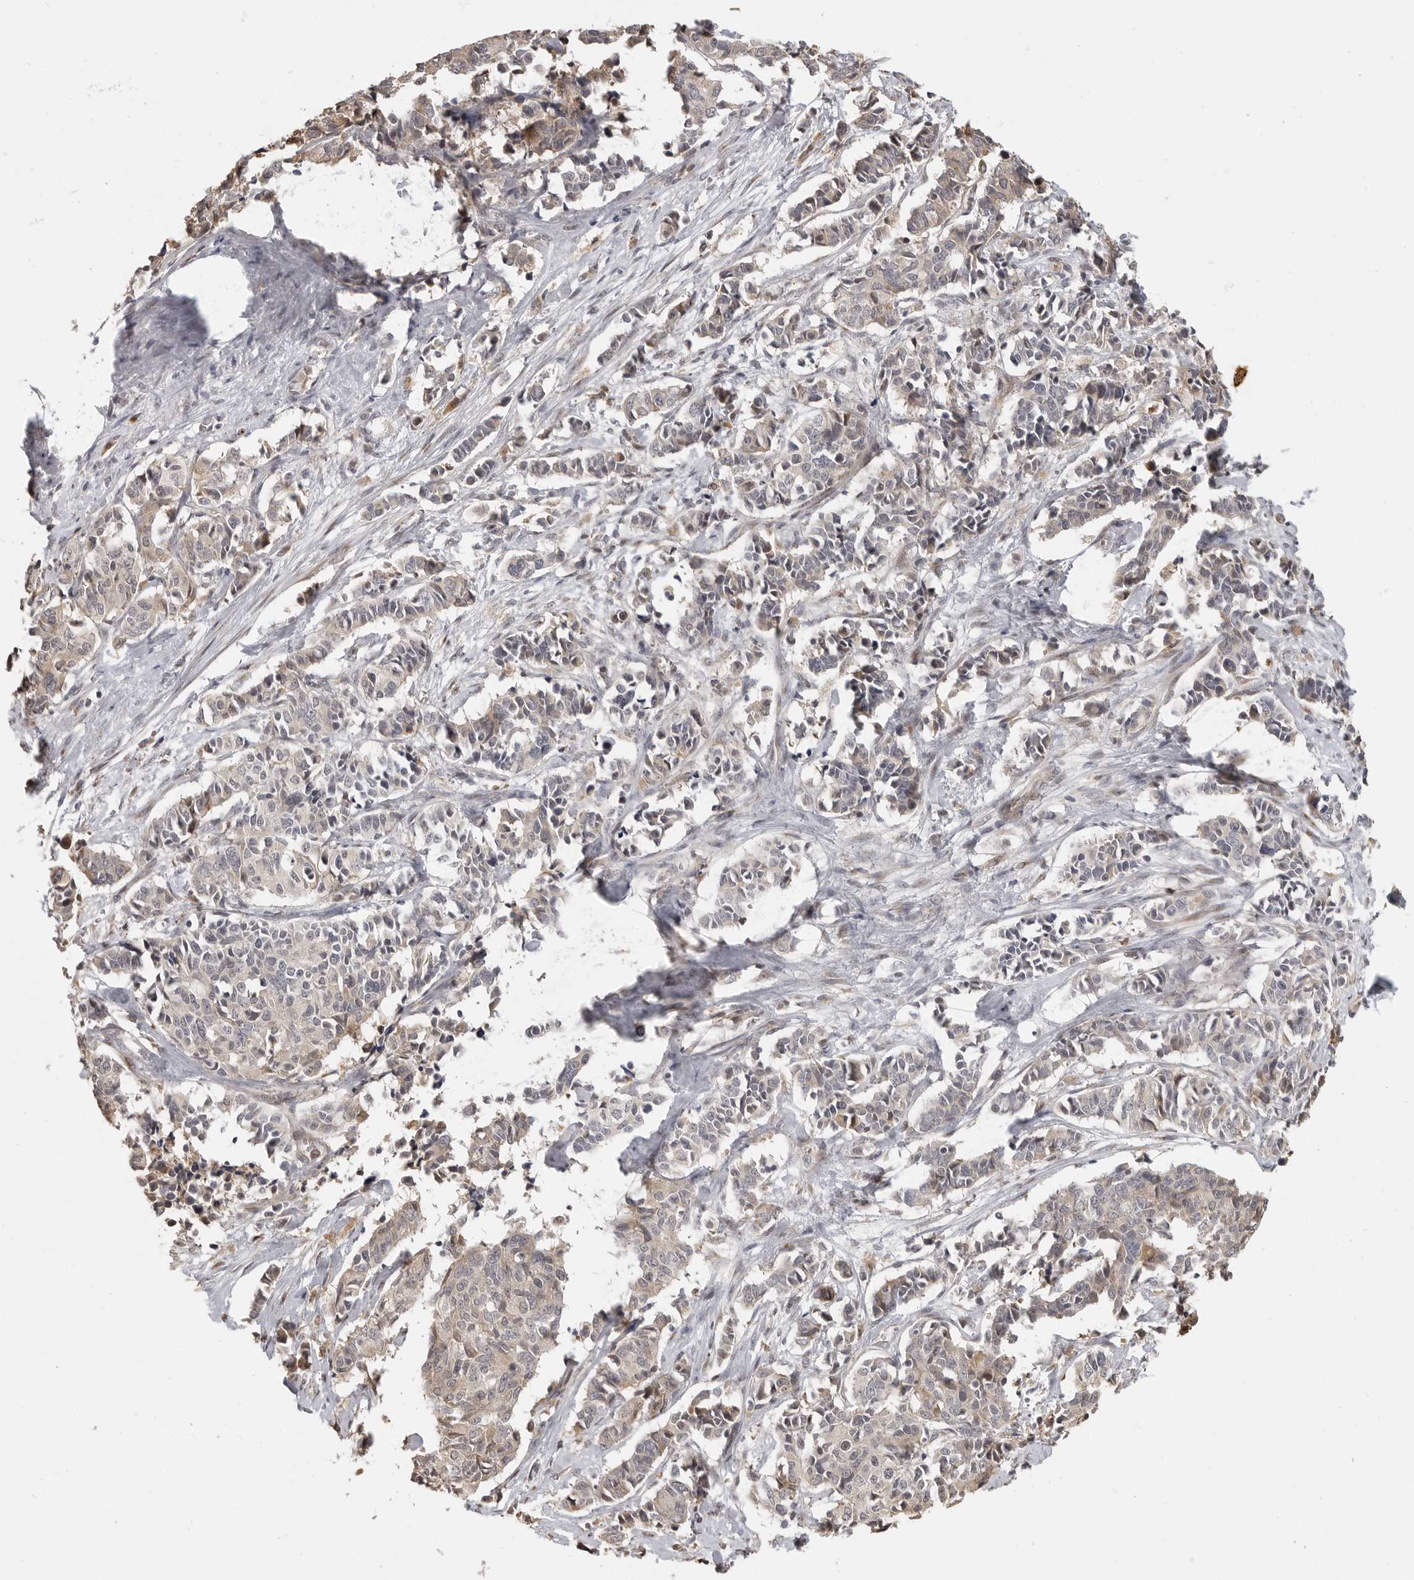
{"staining": {"intensity": "weak", "quantity": "<25%", "location": "cytoplasmic/membranous"}, "tissue": "cervical cancer", "cell_type": "Tumor cells", "image_type": "cancer", "snomed": [{"axis": "morphology", "description": "Normal tissue, NOS"}, {"axis": "morphology", "description": "Squamous cell carcinoma, NOS"}, {"axis": "topography", "description": "Cervix"}], "caption": "A photomicrograph of human cervical cancer is negative for staining in tumor cells.", "gene": "IDO1", "patient": {"sex": "female", "age": 35}}